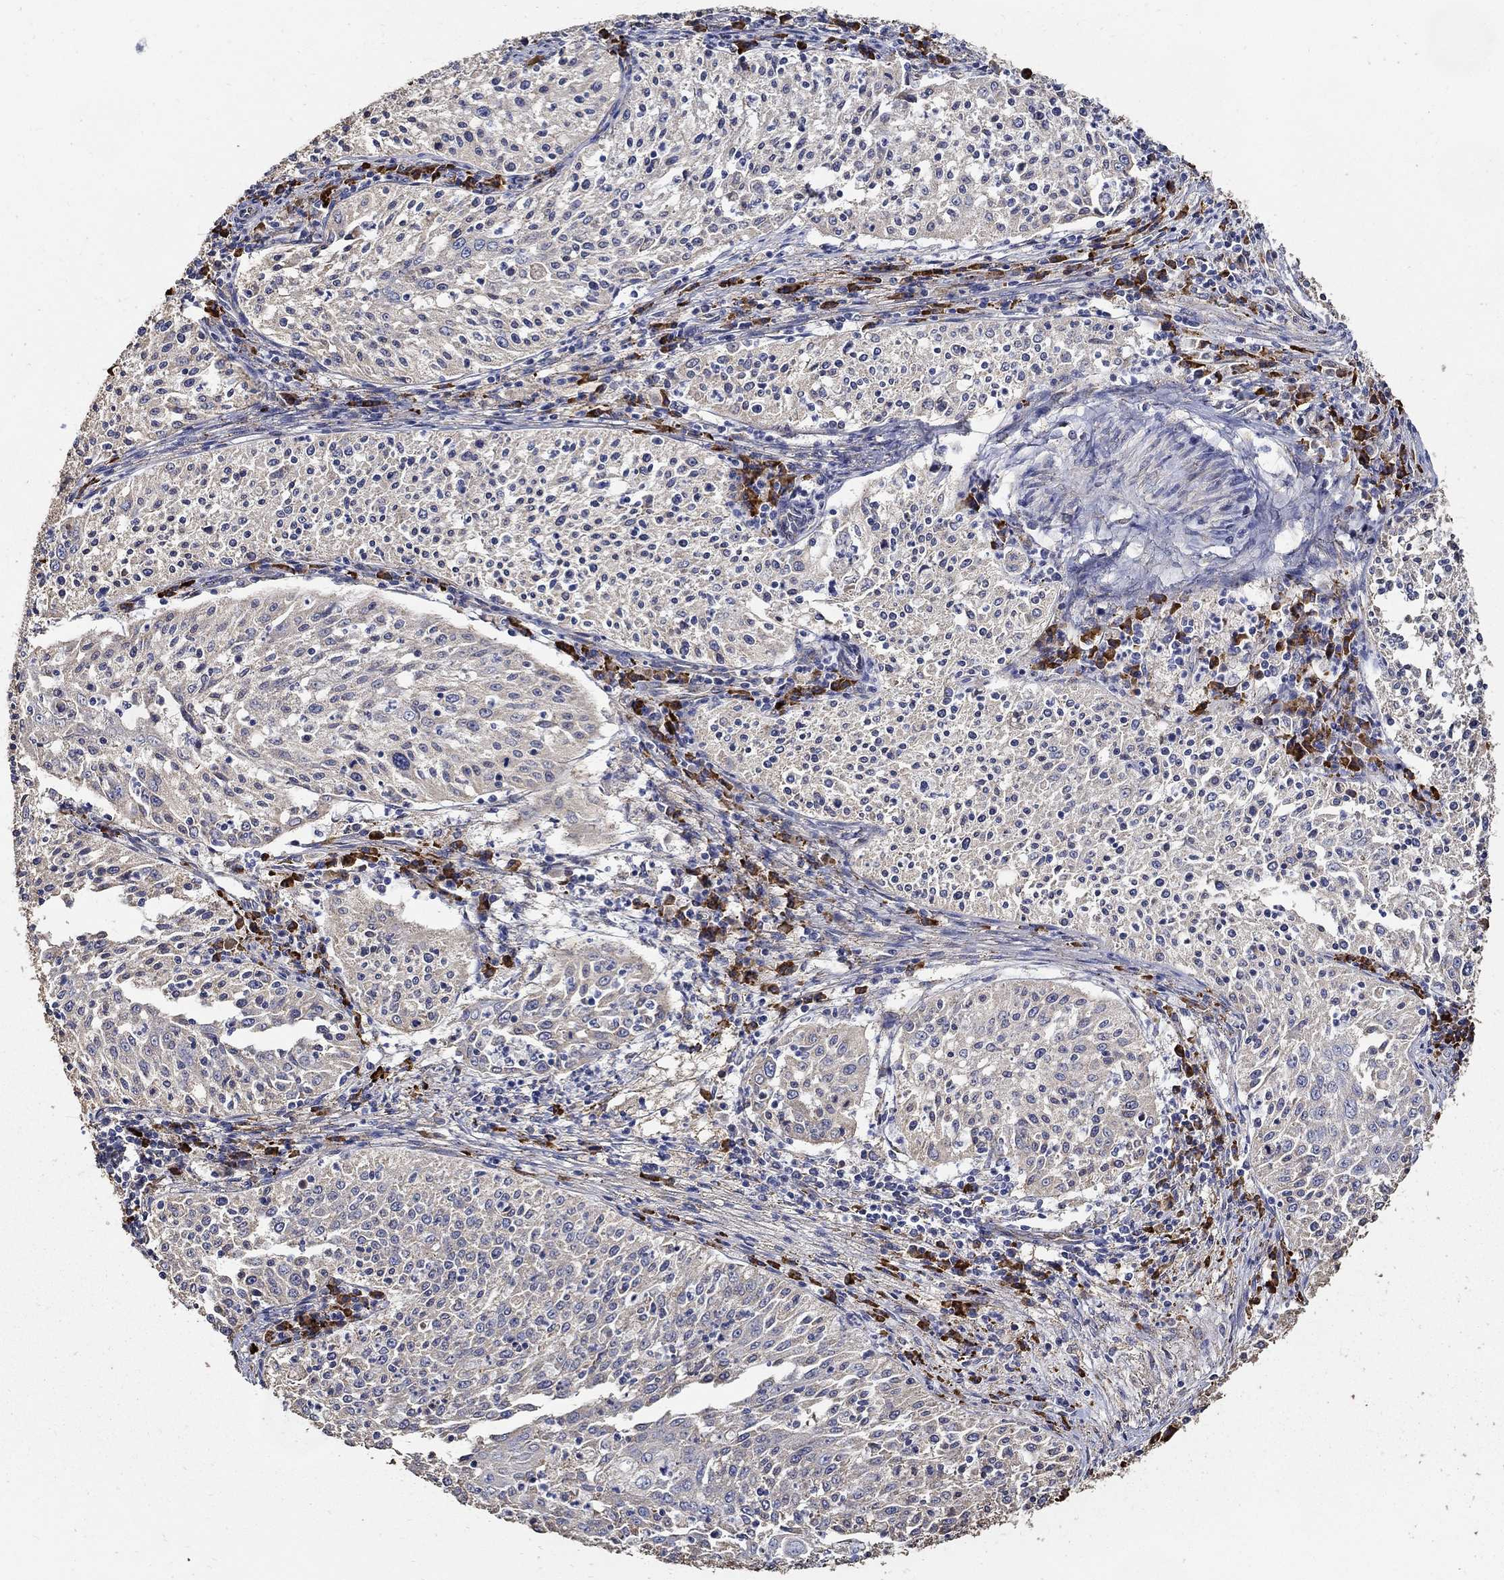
{"staining": {"intensity": "negative", "quantity": "none", "location": "none"}, "tissue": "cervical cancer", "cell_type": "Tumor cells", "image_type": "cancer", "snomed": [{"axis": "morphology", "description": "Squamous cell carcinoma, NOS"}, {"axis": "topography", "description": "Cervix"}], "caption": "Cervical cancer was stained to show a protein in brown. There is no significant positivity in tumor cells. (DAB immunohistochemistry with hematoxylin counter stain).", "gene": "EMILIN3", "patient": {"sex": "female", "age": 41}}